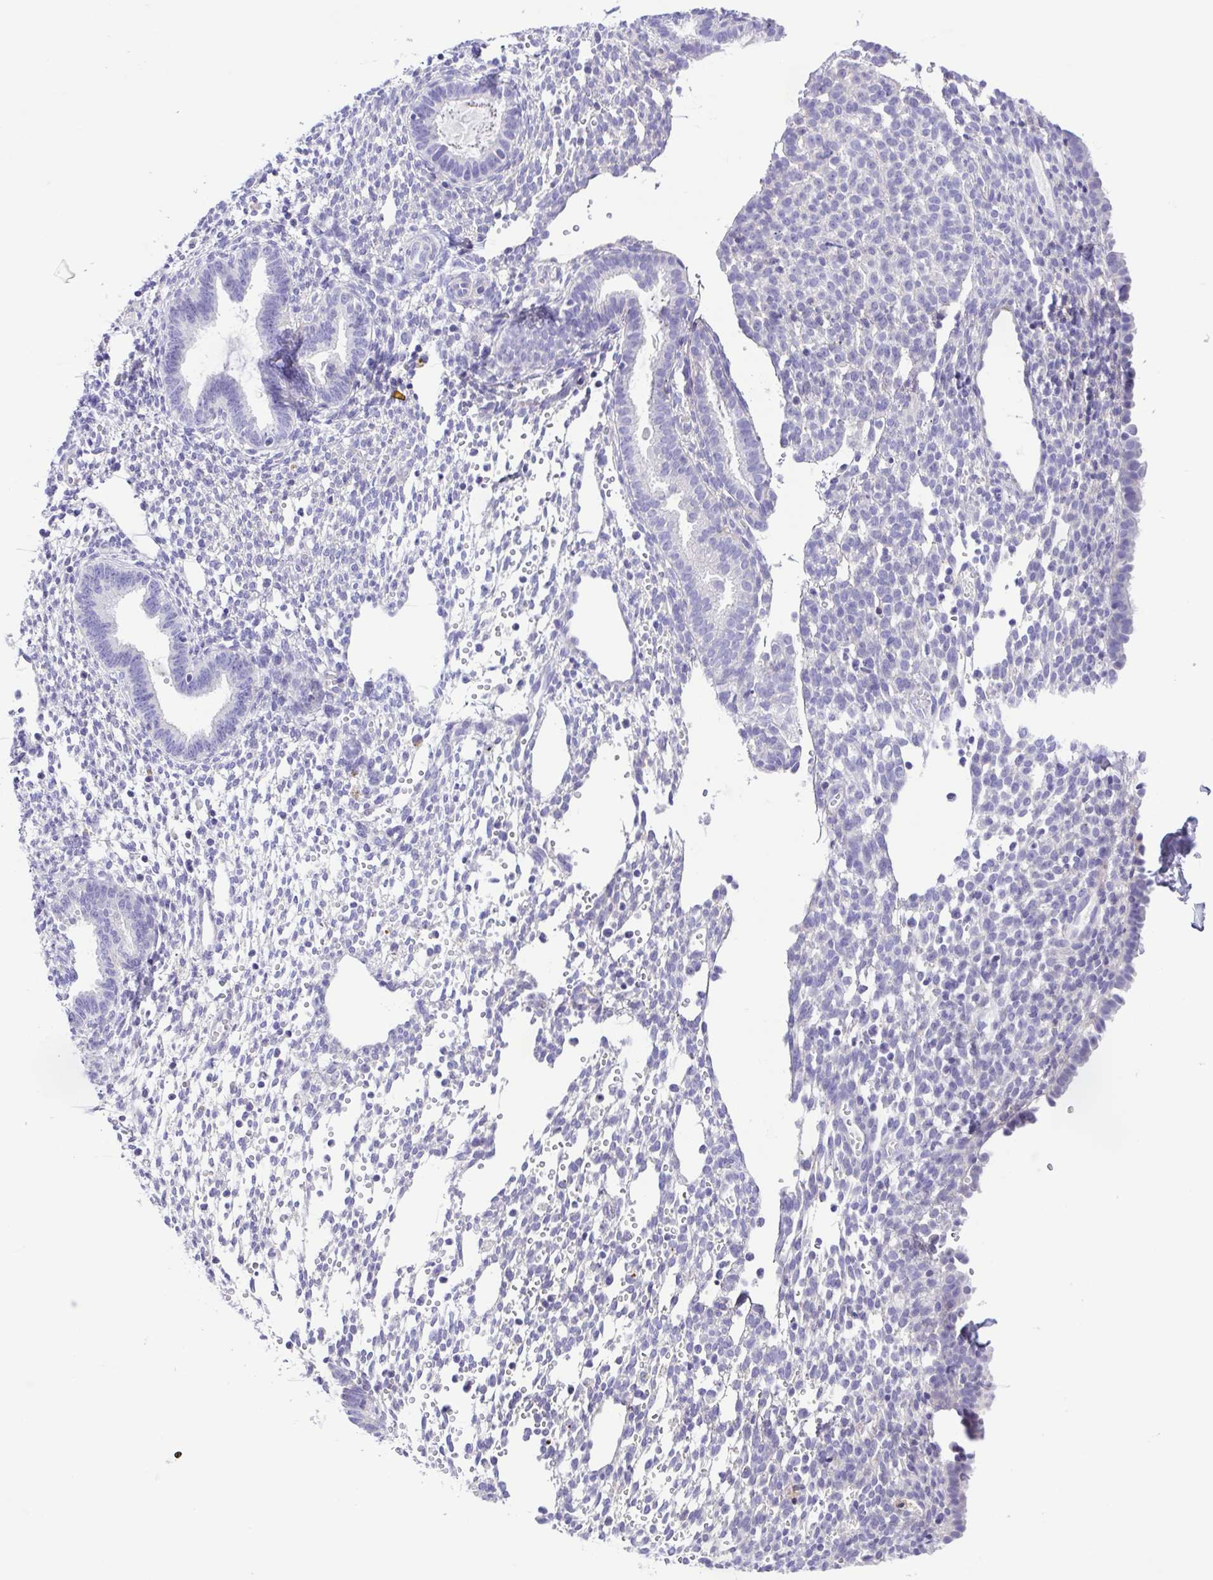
{"staining": {"intensity": "negative", "quantity": "none", "location": "none"}, "tissue": "endometrium", "cell_type": "Cells in endometrial stroma", "image_type": "normal", "snomed": [{"axis": "morphology", "description": "Normal tissue, NOS"}, {"axis": "topography", "description": "Endometrium"}], "caption": "Endometrium stained for a protein using immunohistochemistry reveals no expression cells in endometrial stroma.", "gene": "ISM2", "patient": {"sex": "female", "age": 36}}